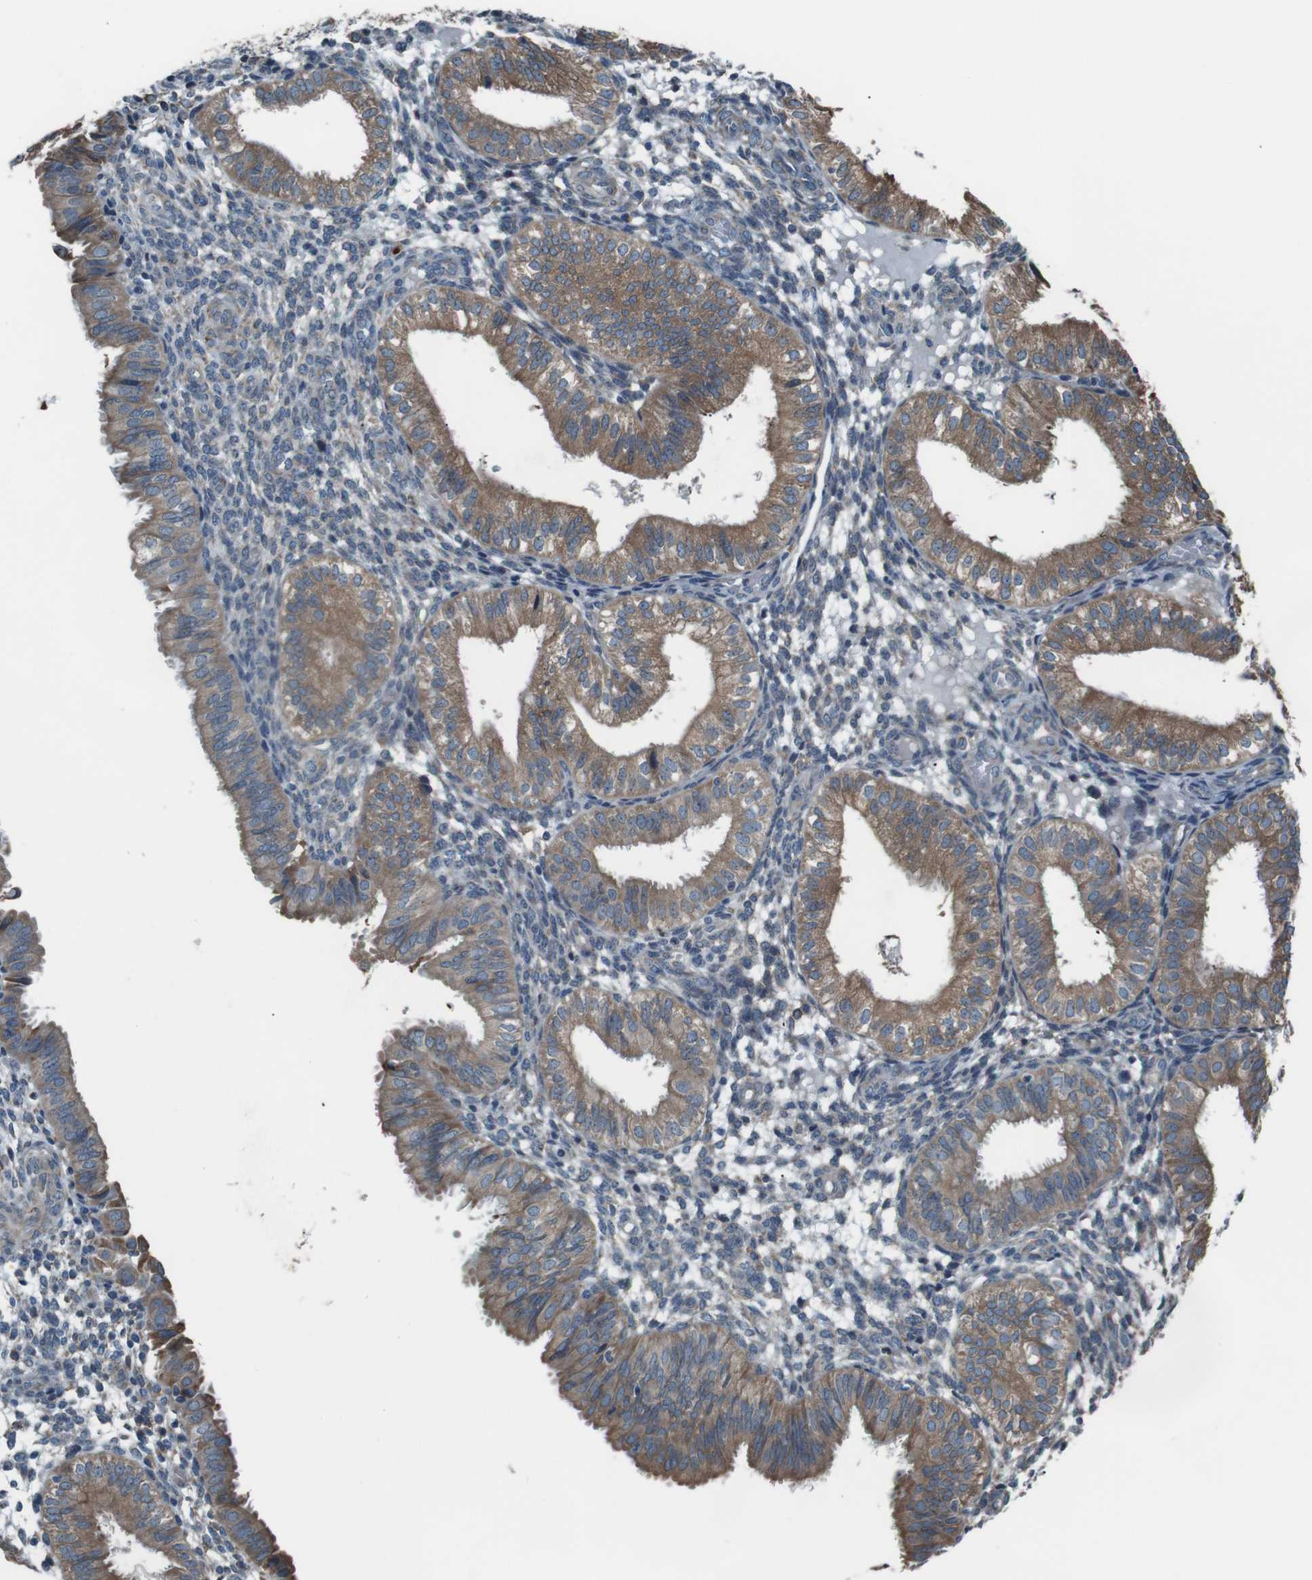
{"staining": {"intensity": "negative", "quantity": "none", "location": "none"}, "tissue": "endometrium", "cell_type": "Cells in endometrial stroma", "image_type": "normal", "snomed": [{"axis": "morphology", "description": "Normal tissue, NOS"}, {"axis": "topography", "description": "Endometrium"}], "caption": "DAB (3,3'-diaminobenzidine) immunohistochemical staining of benign endometrium exhibits no significant expression in cells in endometrial stroma. (DAB immunohistochemistry visualized using brightfield microscopy, high magnification).", "gene": "SIGMAR1", "patient": {"sex": "female", "age": 39}}